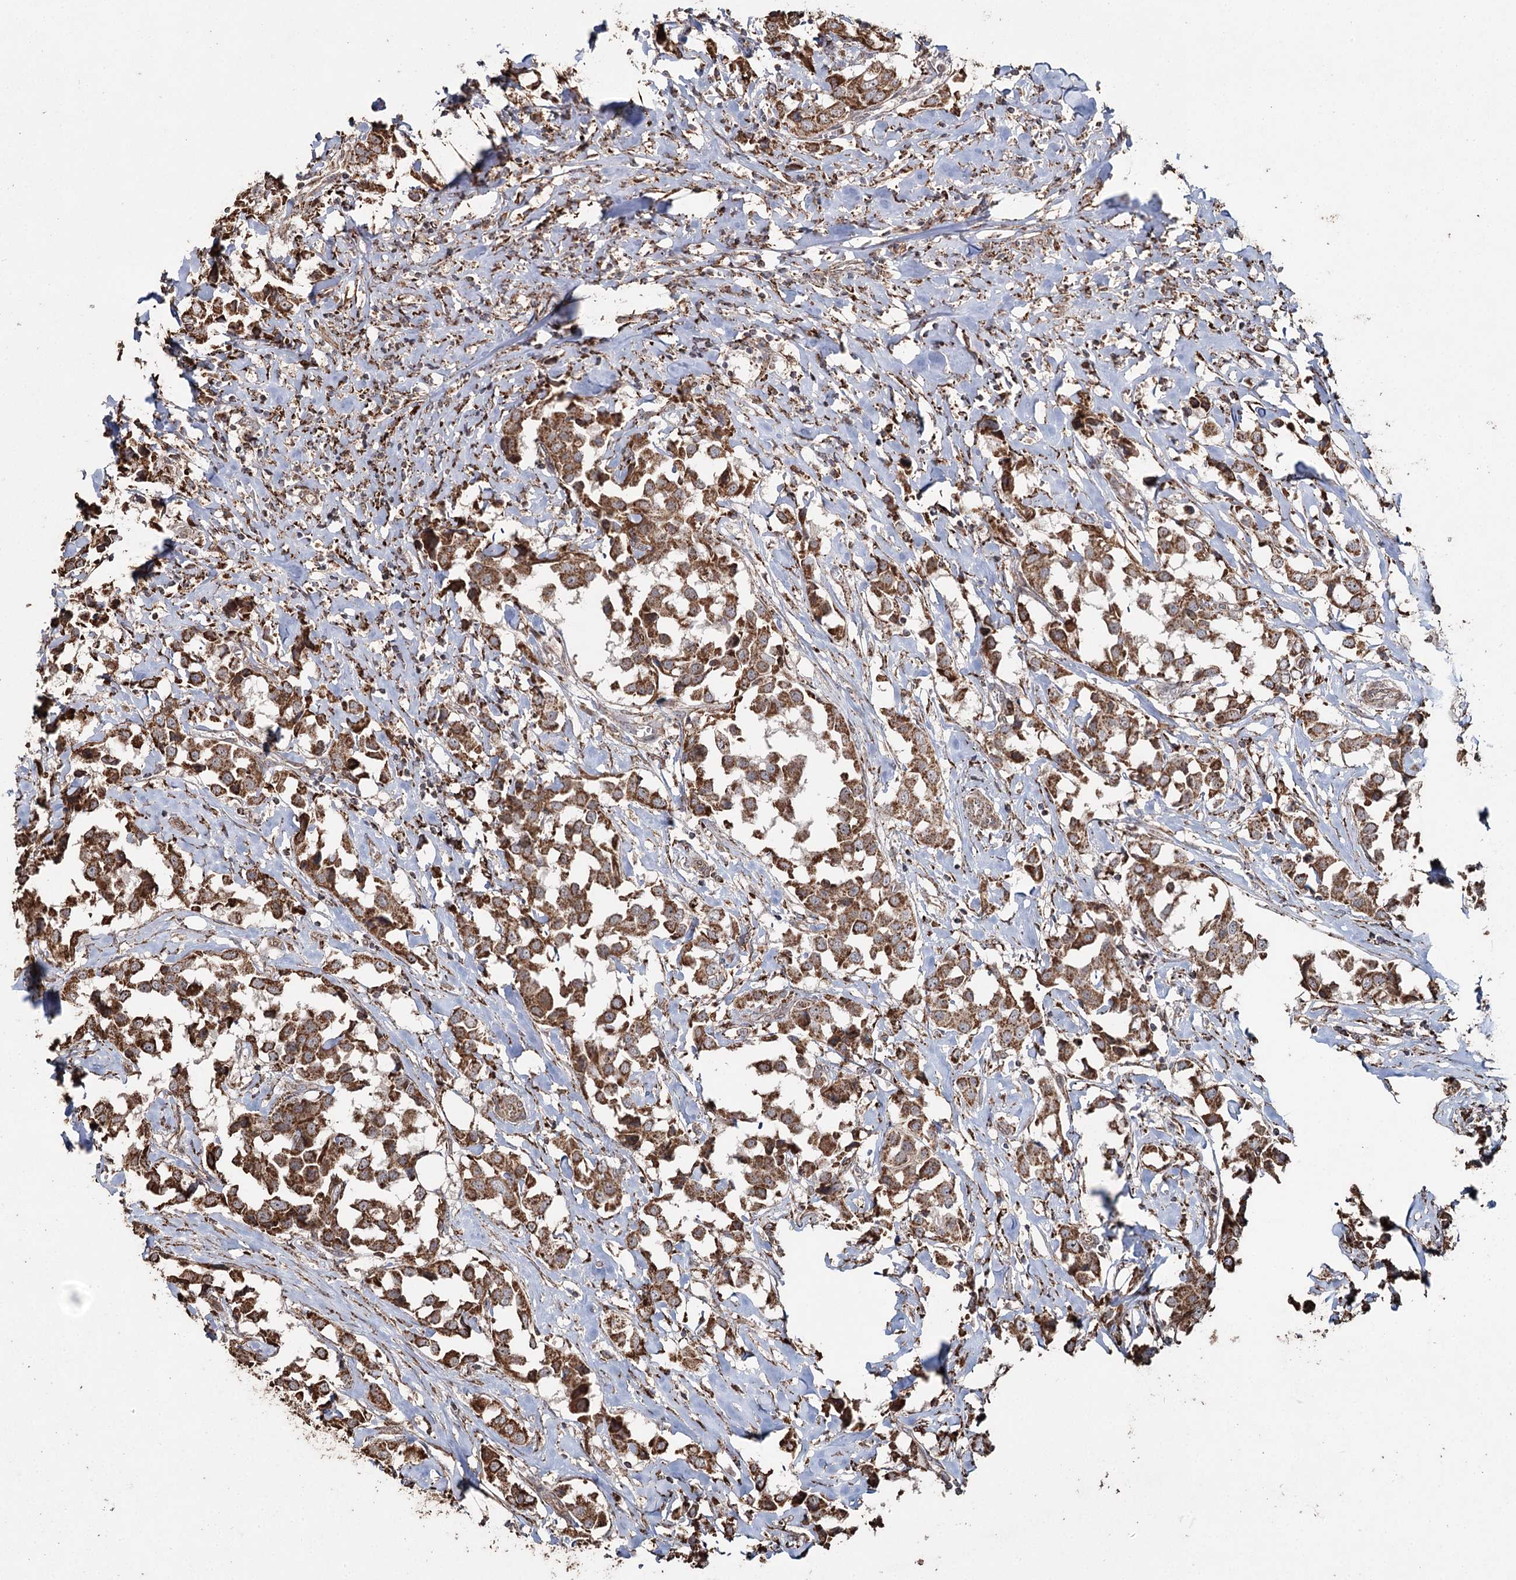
{"staining": {"intensity": "moderate", "quantity": ">75%", "location": "cytoplasmic/membranous"}, "tissue": "breast cancer", "cell_type": "Tumor cells", "image_type": "cancer", "snomed": [{"axis": "morphology", "description": "Duct carcinoma"}, {"axis": "topography", "description": "Breast"}], "caption": "Brown immunohistochemical staining in breast cancer demonstrates moderate cytoplasmic/membranous positivity in approximately >75% of tumor cells. (Brightfield microscopy of DAB IHC at high magnification).", "gene": "SLF2", "patient": {"sex": "female", "age": 80}}